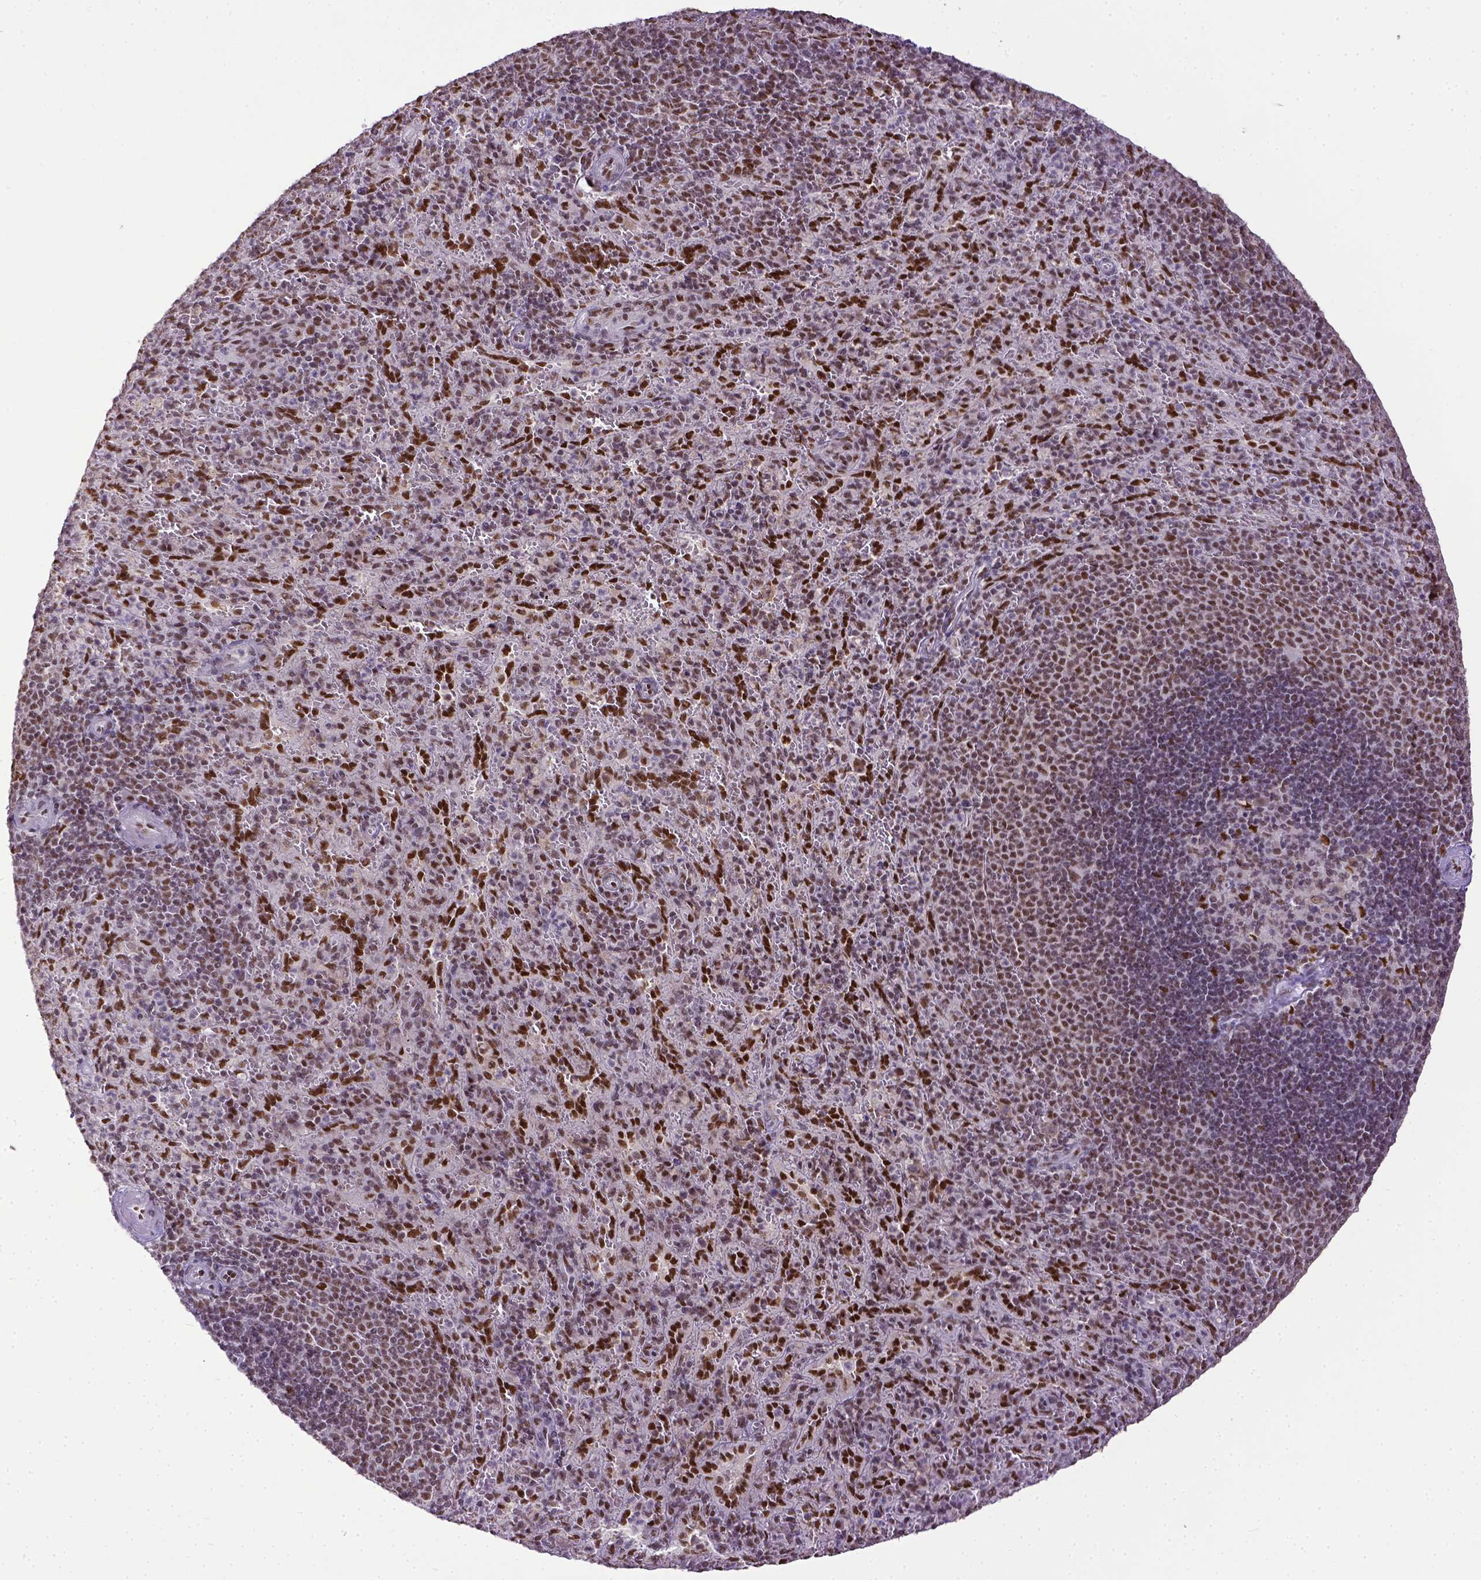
{"staining": {"intensity": "moderate", "quantity": ">75%", "location": "nuclear"}, "tissue": "spleen", "cell_type": "Cells in red pulp", "image_type": "normal", "snomed": [{"axis": "morphology", "description": "Normal tissue, NOS"}, {"axis": "topography", "description": "Spleen"}], "caption": "A brown stain labels moderate nuclear staining of a protein in cells in red pulp of benign spleen. The protein of interest is shown in brown color, while the nuclei are stained blue.", "gene": "ERCC1", "patient": {"sex": "male", "age": 57}}